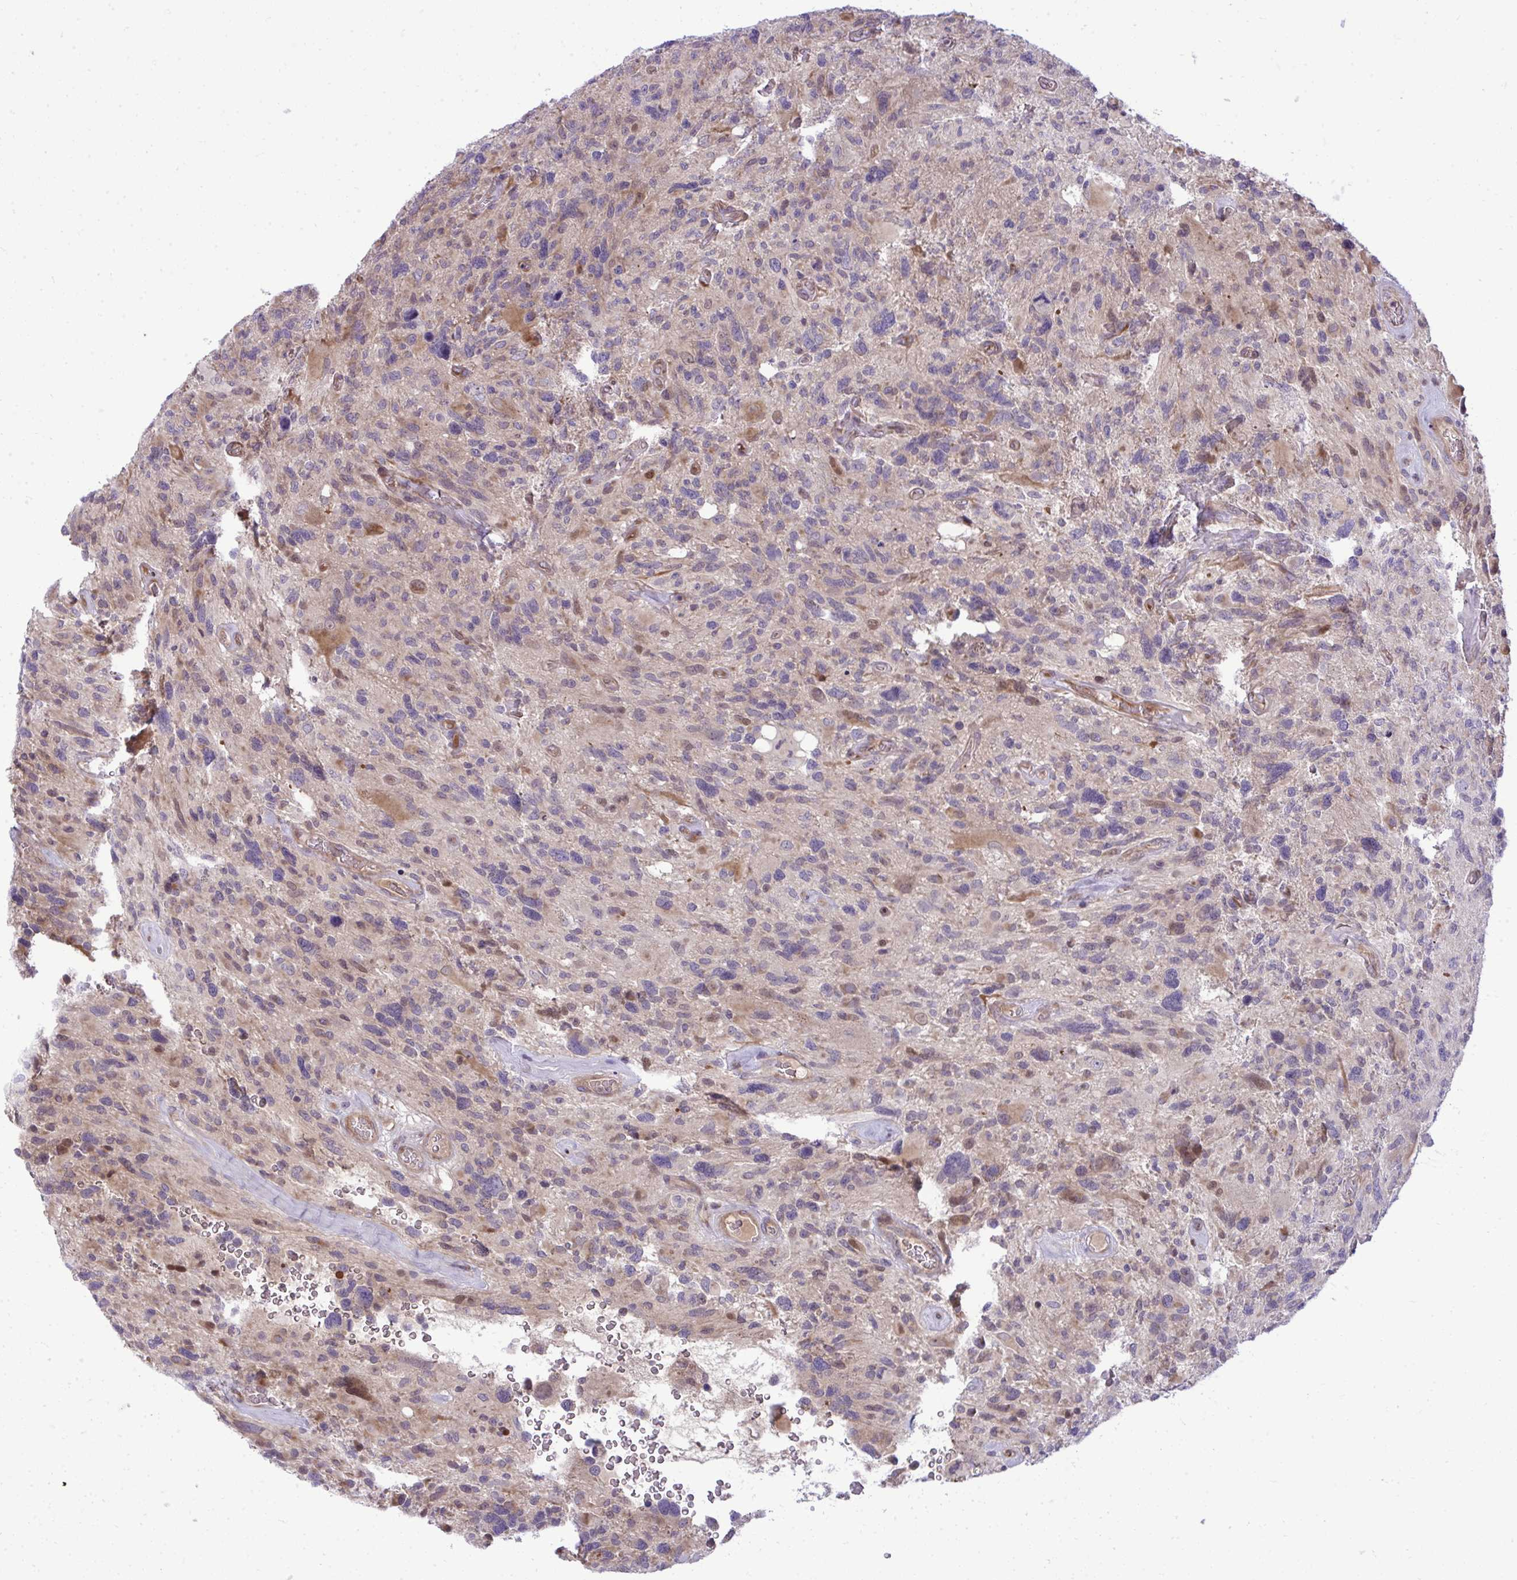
{"staining": {"intensity": "negative", "quantity": "none", "location": "none"}, "tissue": "glioma", "cell_type": "Tumor cells", "image_type": "cancer", "snomed": [{"axis": "morphology", "description": "Glioma, malignant, High grade"}, {"axis": "topography", "description": "Brain"}], "caption": "This is a photomicrograph of immunohistochemistry (IHC) staining of glioma, which shows no staining in tumor cells.", "gene": "ZSCAN9", "patient": {"sex": "male", "age": 49}}